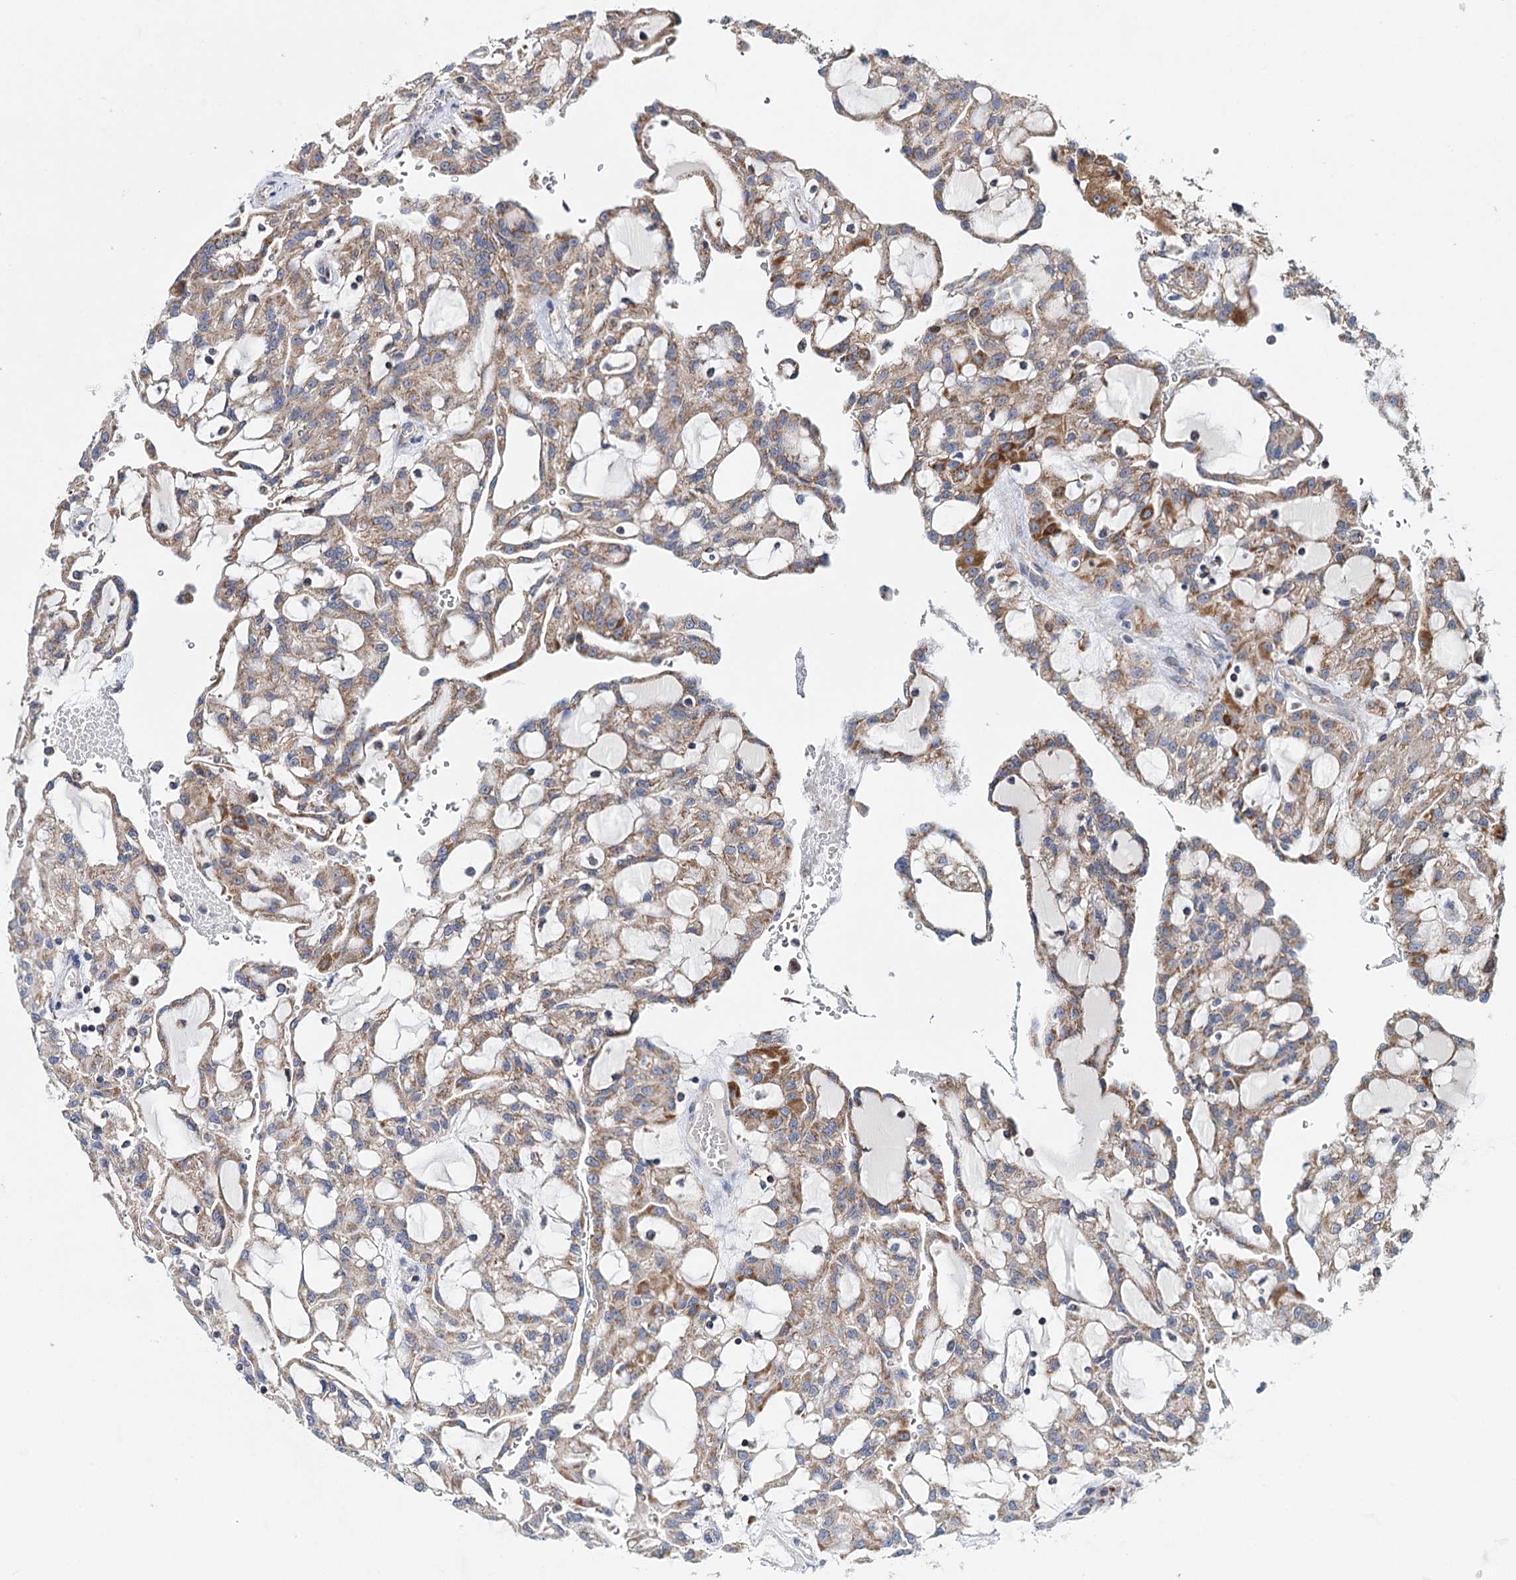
{"staining": {"intensity": "weak", "quantity": "25%-75%", "location": "cytoplasmic/membranous"}, "tissue": "renal cancer", "cell_type": "Tumor cells", "image_type": "cancer", "snomed": [{"axis": "morphology", "description": "Adenocarcinoma, NOS"}, {"axis": "topography", "description": "Kidney"}], "caption": "Tumor cells demonstrate low levels of weak cytoplasmic/membranous expression in approximately 25%-75% of cells in human renal cancer.", "gene": "CFAP46", "patient": {"sex": "male", "age": 63}}